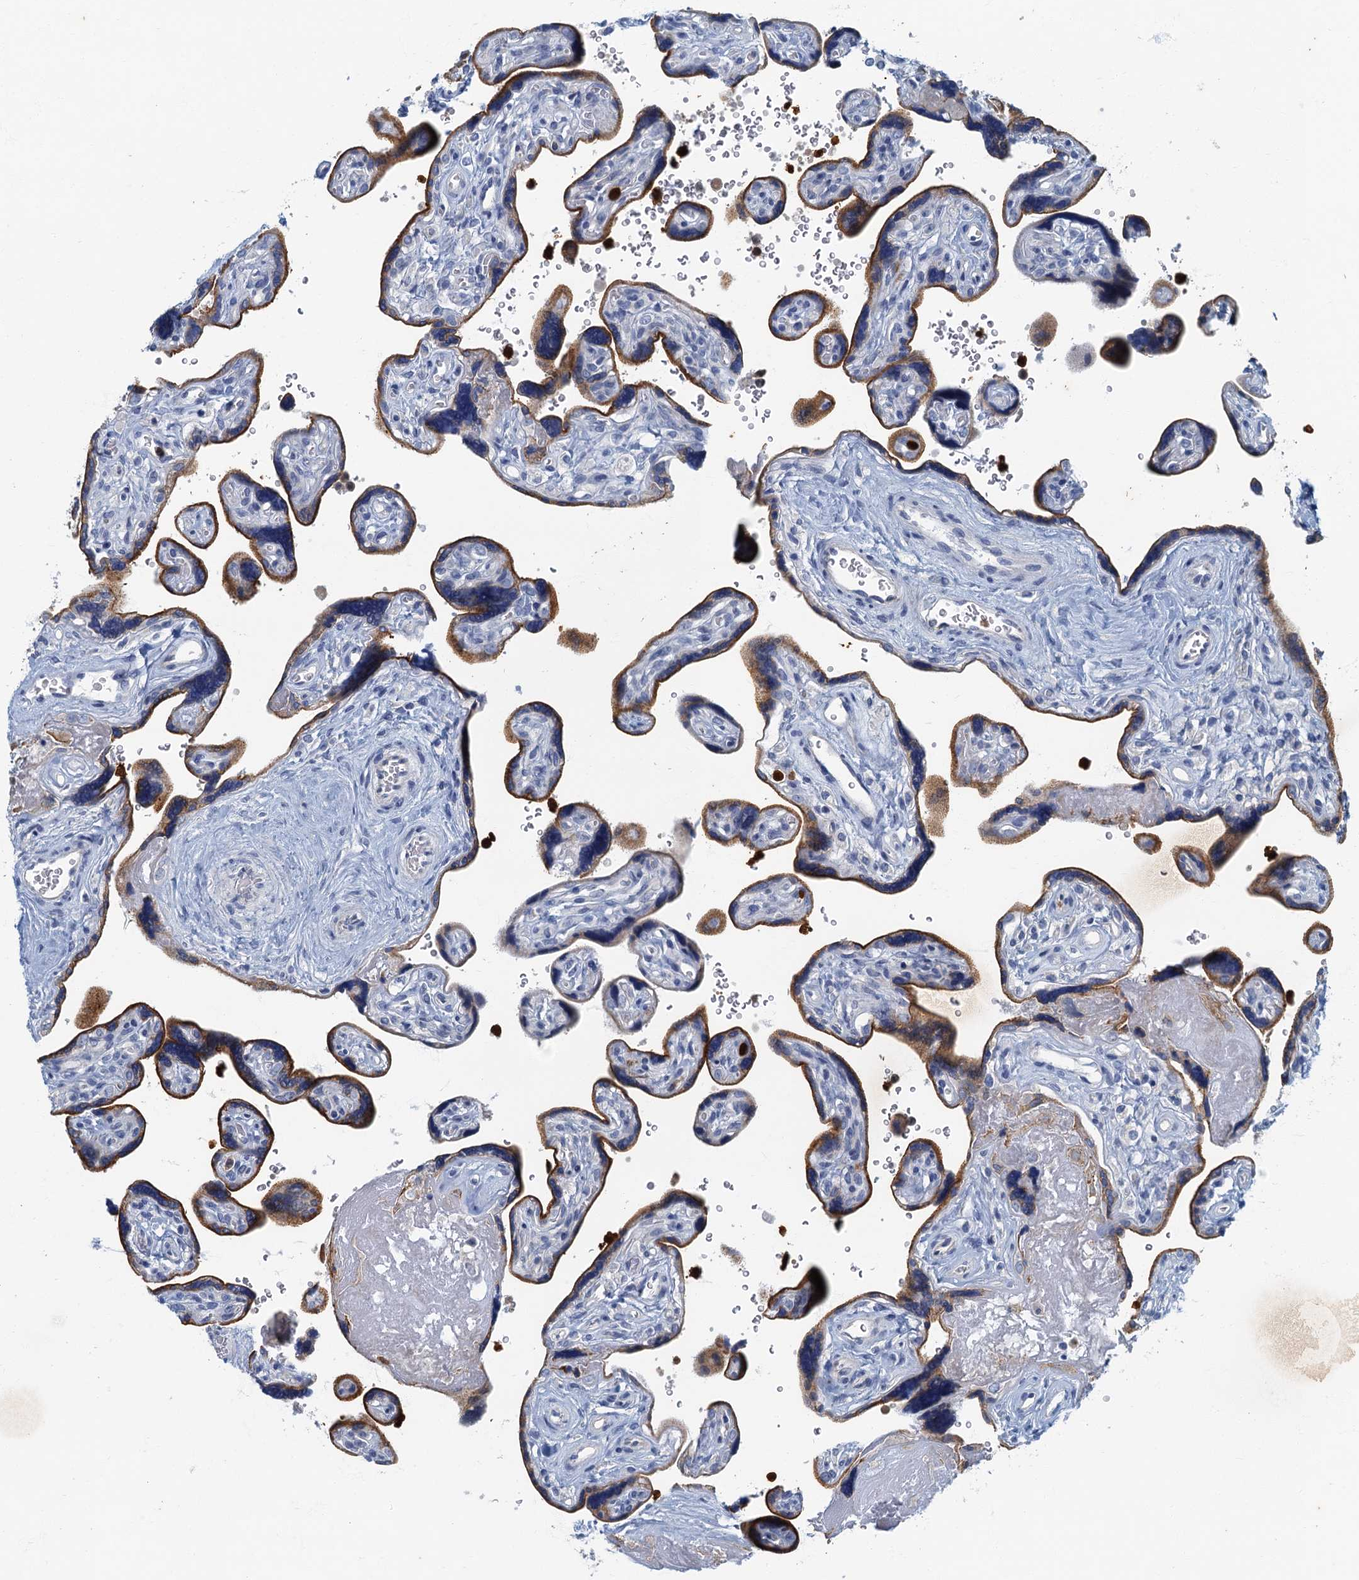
{"staining": {"intensity": "moderate", "quantity": "25%-75%", "location": "cytoplasmic/membranous"}, "tissue": "placenta", "cell_type": "Trophoblastic cells", "image_type": "normal", "snomed": [{"axis": "morphology", "description": "Normal tissue, NOS"}, {"axis": "topography", "description": "Placenta"}], "caption": "The image exhibits a brown stain indicating the presence of a protein in the cytoplasmic/membranous of trophoblastic cells in placenta. The protein of interest is shown in brown color, while the nuclei are stained blue.", "gene": "ANKDD1A", "patient": {"sex": "female", "age": 39}}